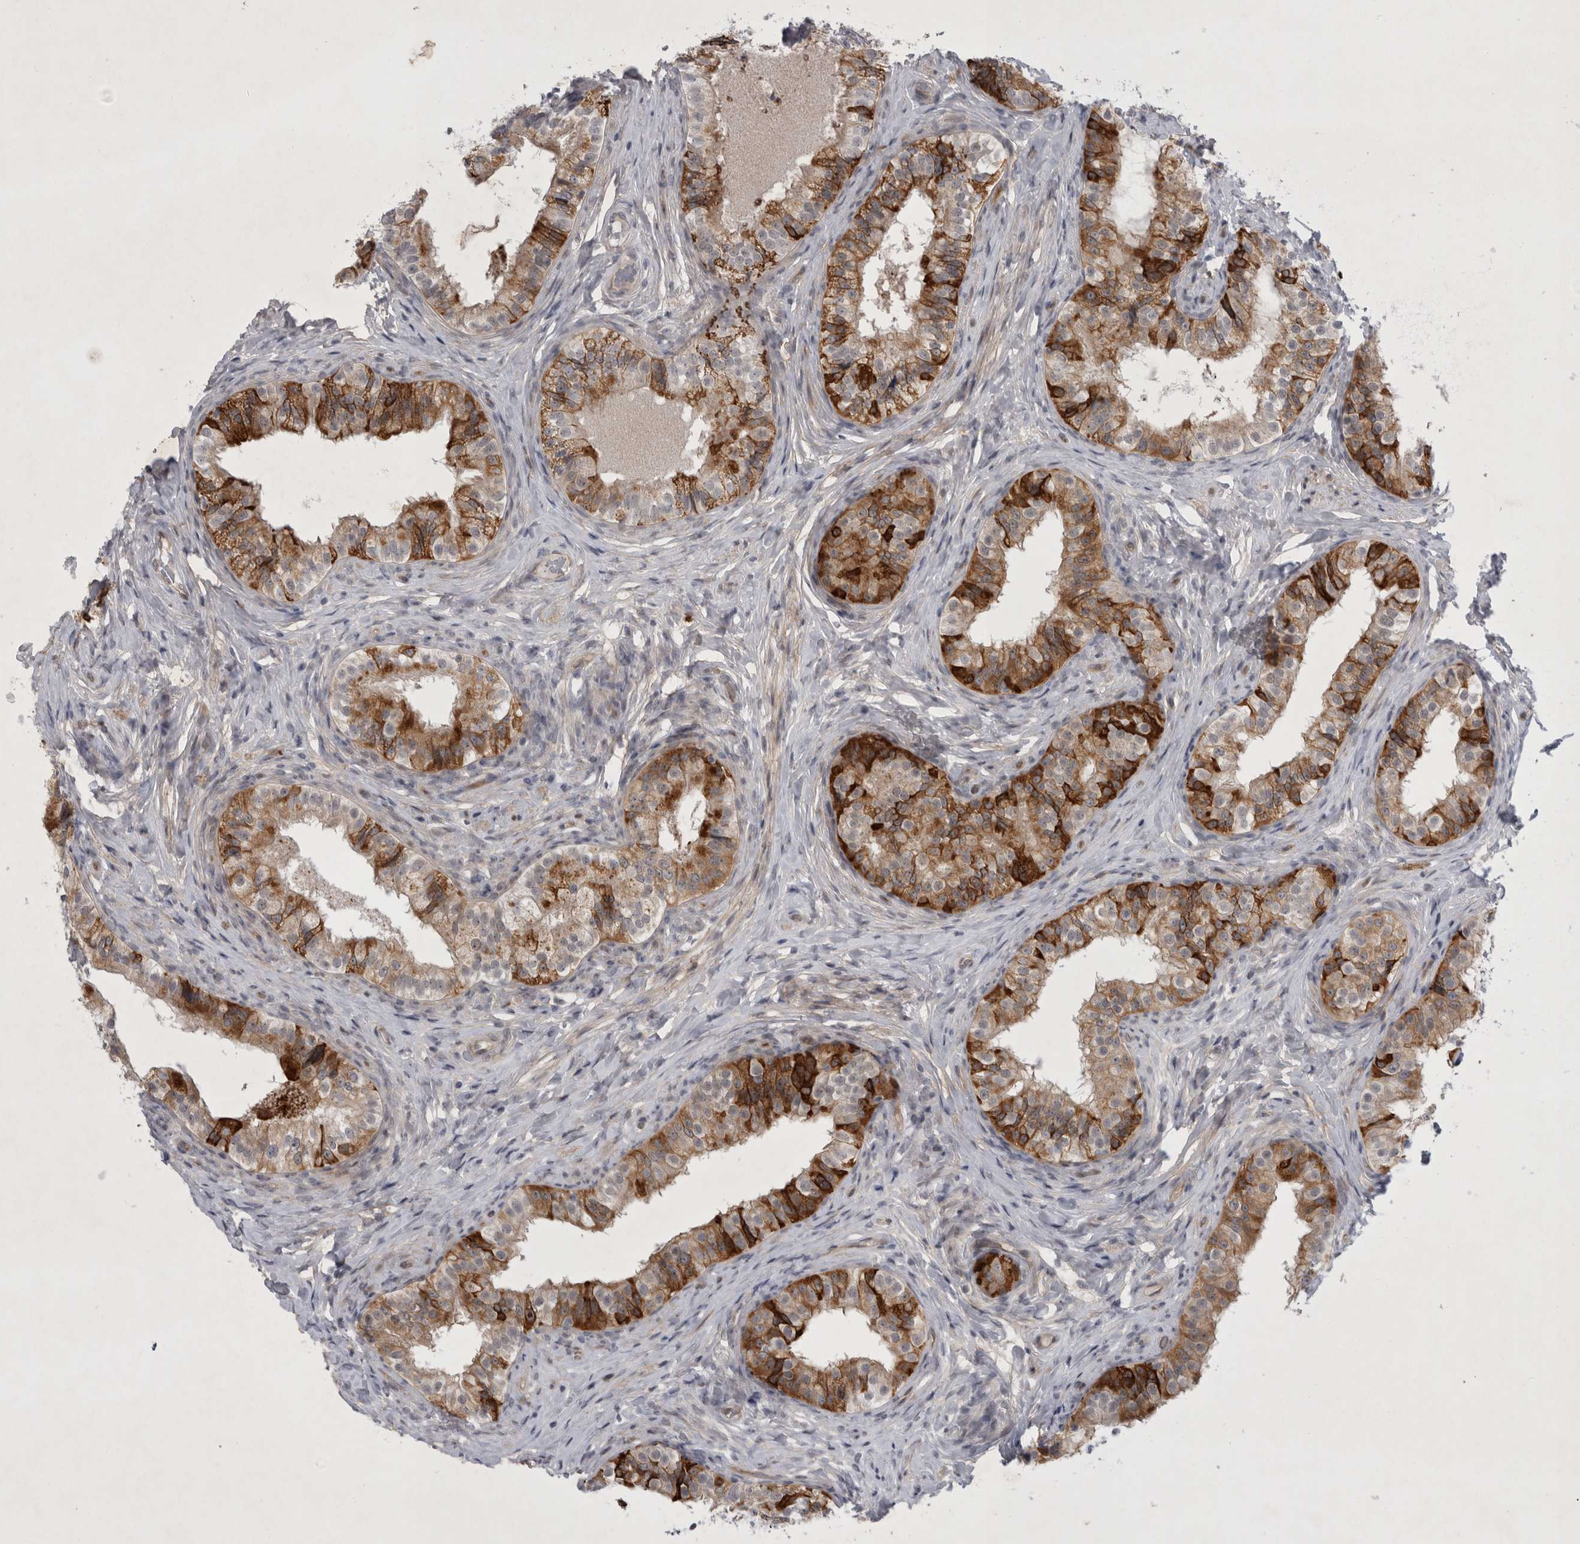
{"staining": {"intensity": "strong", "quantity": "25%-75%", "location": "cytoplasmic/membranous"}, "tissue": "epididymis", "cell_type": "Glandular cells", "image_type": "normal", "snomed": [{"axis": "morphology", "description": "Normal tissue, NOS"}, {"axis": "topography", "description": "Epididymis"}], "caption": "Immunohistochemistry of benign human epididymis reveals high levels of strong cytoplasmic/membranous expression in approximately 25%-75% of glandular cells. The protein is stained brown, and the nuclei are stained in blue (DAB IHC with brightfield microscopy, high magnification).", "gene": "PARP11", "patient": {"sex": "male", "age": 49}}